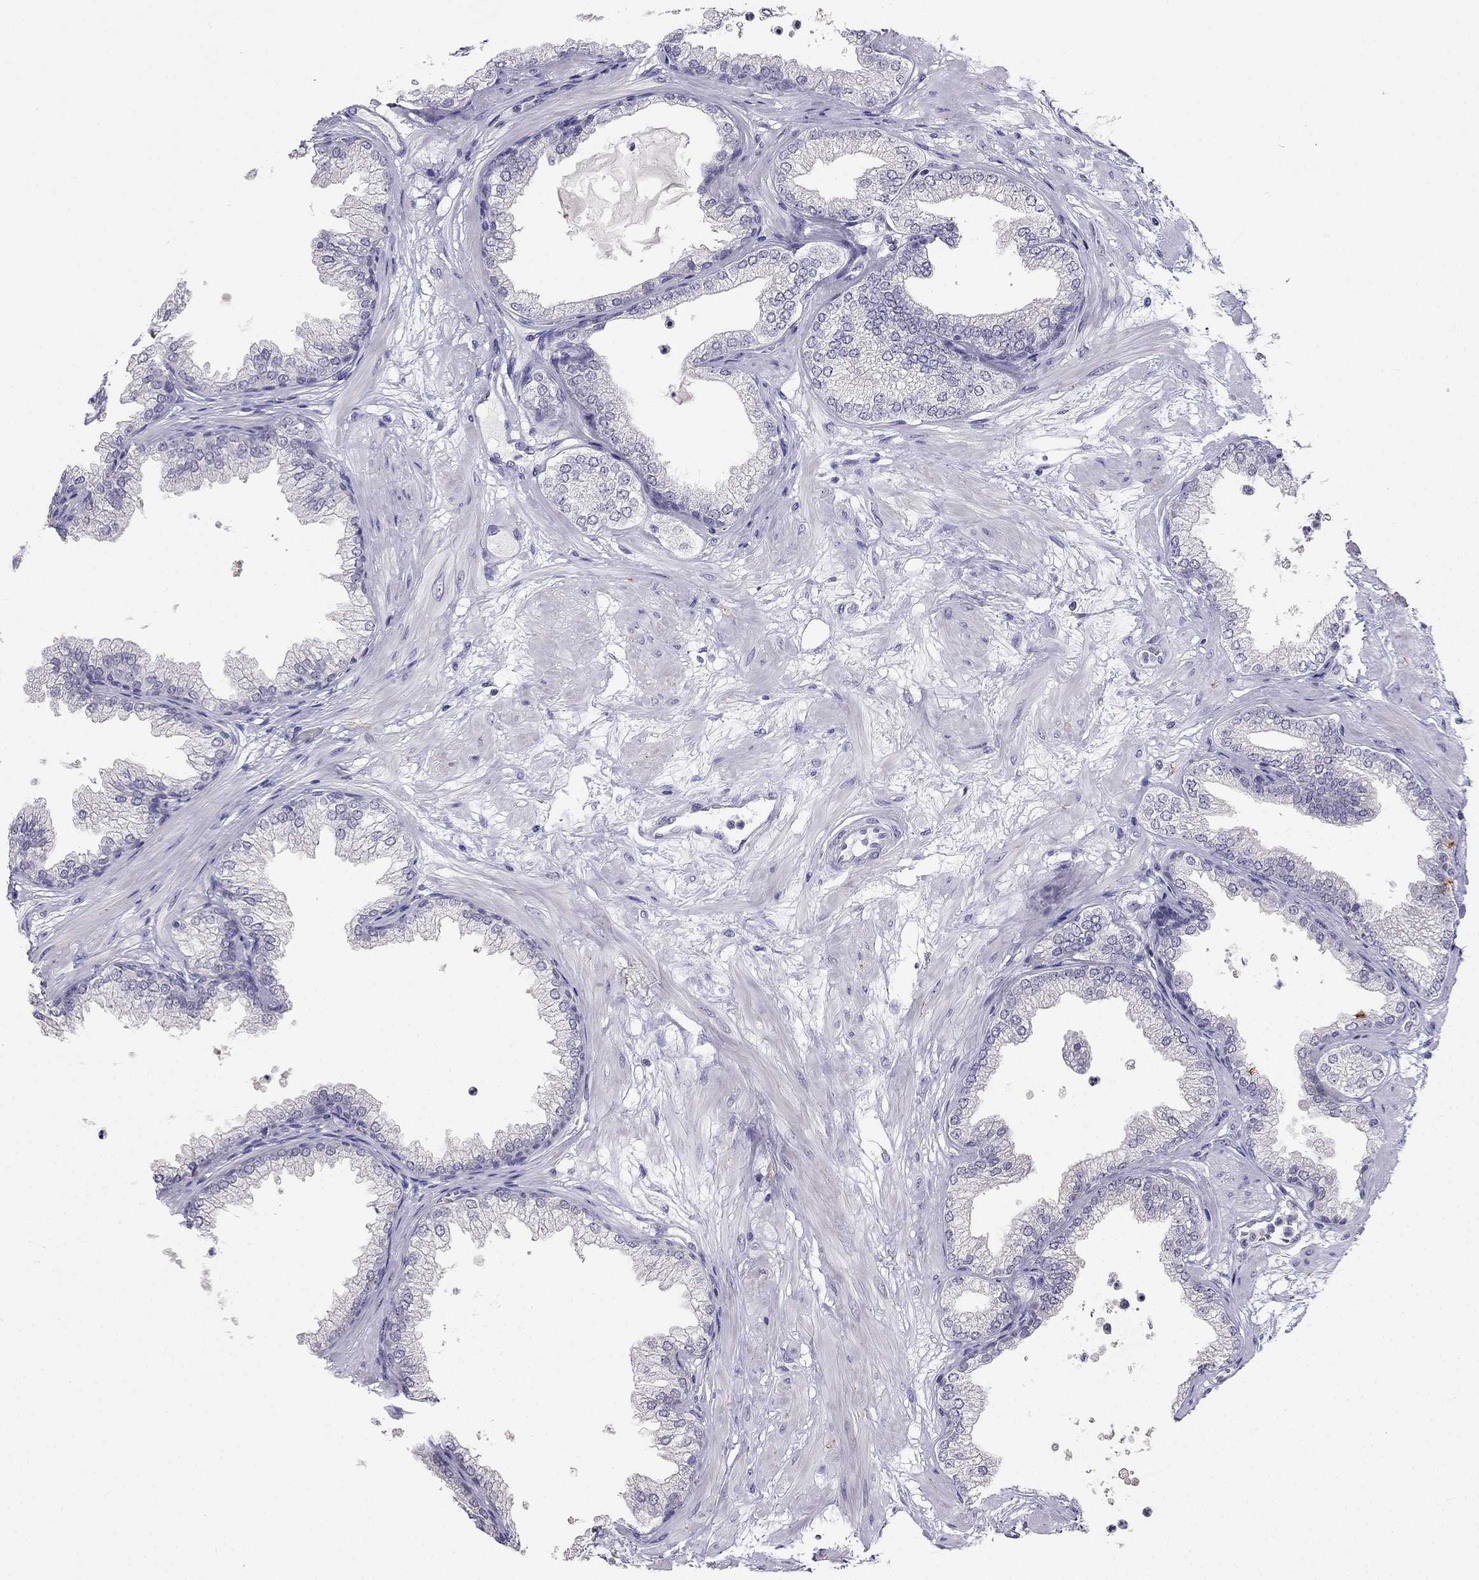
{"staining": {"intensity": "negative", "quantity": "none", "location": "none"}, "tissue": "prostate", "cell_type": "Glandular cells", "image_type": "normal", "snomed": [{"axis": "morphology", "description": "Normal tissue, NOS"}, {"axis": "topography", "description": "Prostate"}], "caption": "Glandular cells show no significant protein staining in unremarkable prostate. (IHC, brightfield microscopy, high magnification).", "gene": "C16orf89", "patient": {"sex": "male", "age": 37}}